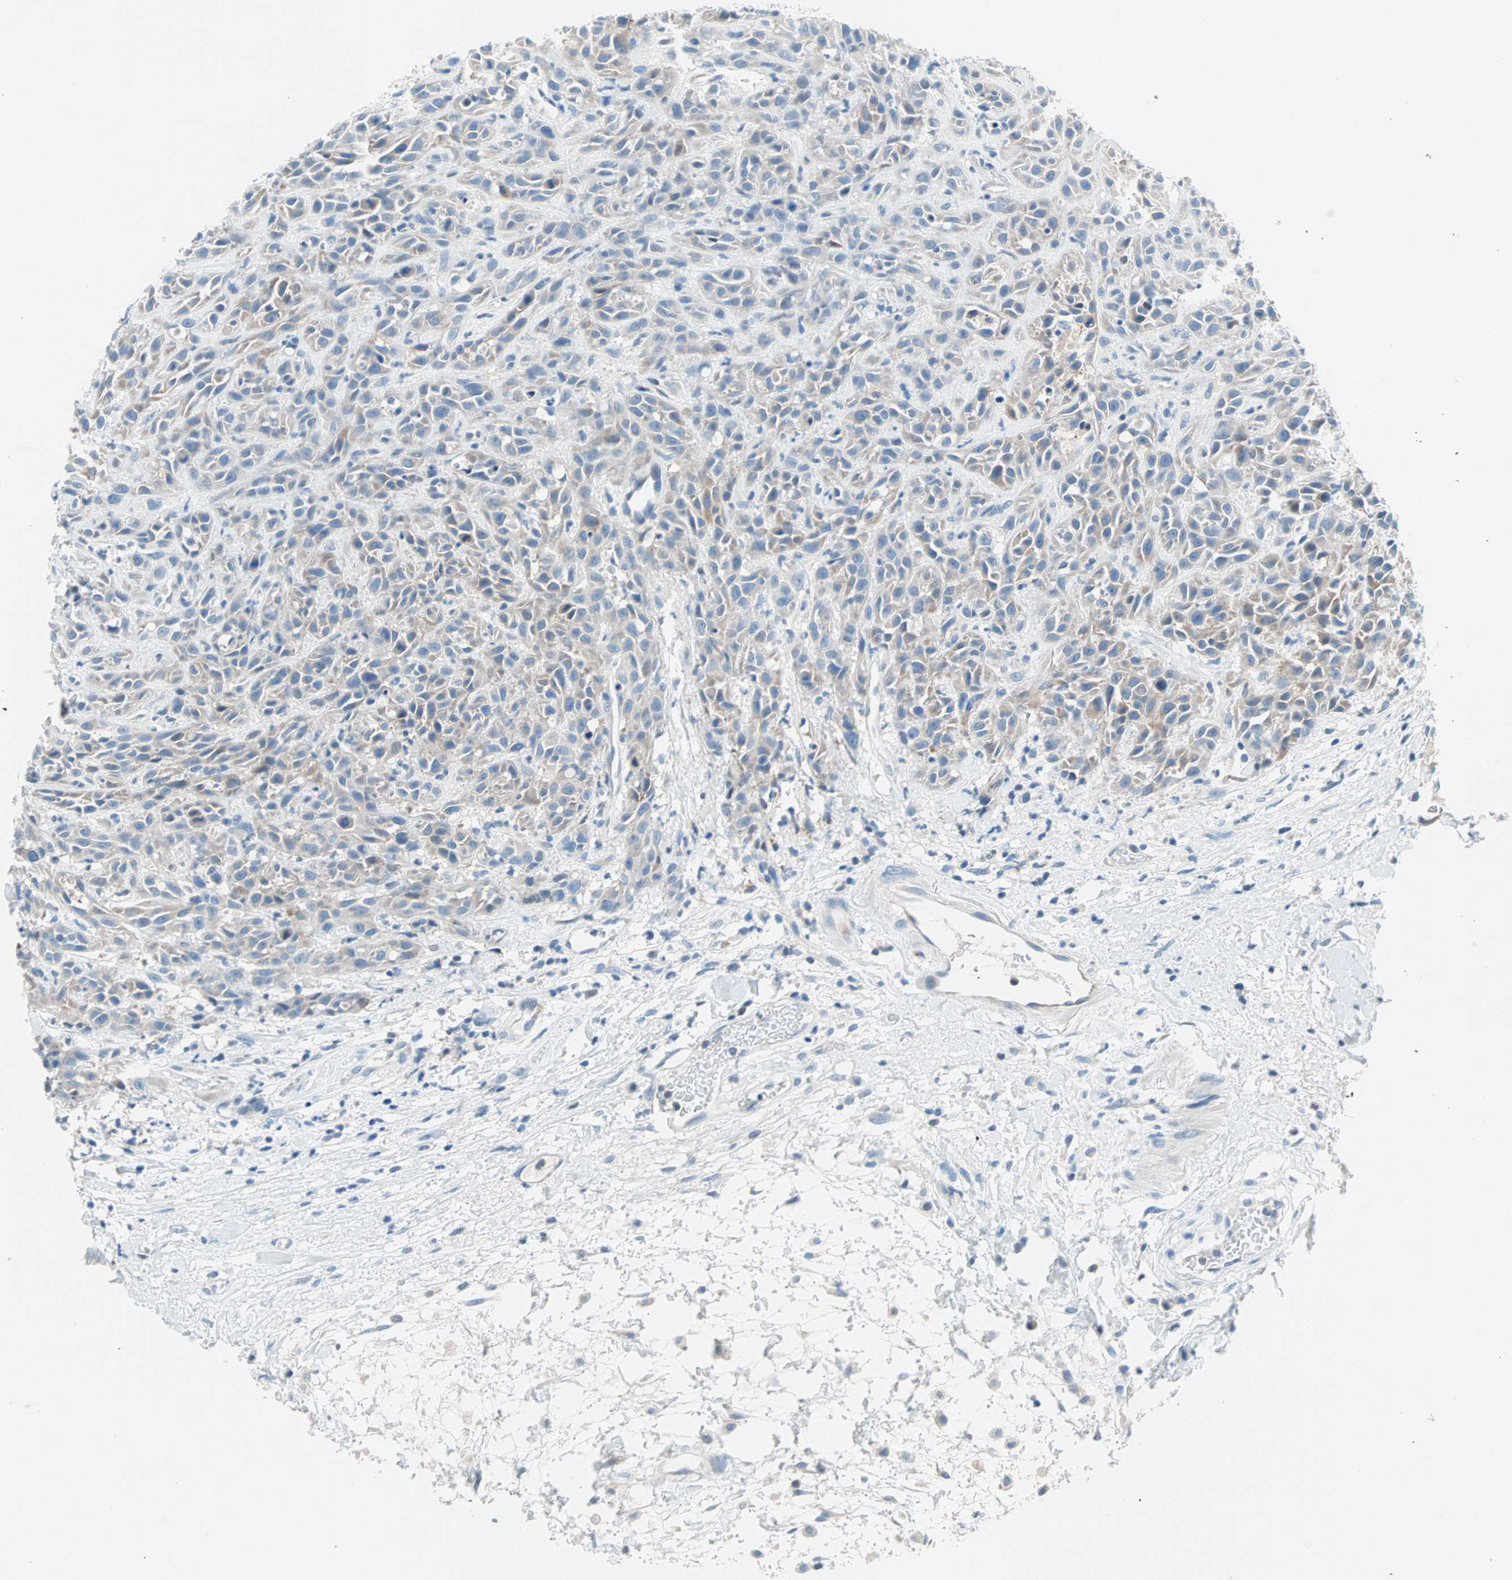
{"staining": {"intensity": "weak", "quantity": "25%-75%", "location": "cytoplasmic/membranous"}, "tissue": "head and neck cancer", "cell_type": "Tumor cells", "image_type": "cancer", "snomed": [{"axis": "morphology", "description": "Normal tissue, NOS"}, {"axis": "morphology", "description": "Squamous cell carcinoma, NOS"}, {"axis": "topography", "description": "Cartilage tissue"}, {"axis": "topography", "description": "Head-Neck"}], "caption": "DAB immunohistochemical staining of head and neck squamous cell carcinoma reveals weak cytoplasmic/membranous protein staining in about 25%-75% of tumor cells.", "gene": "TMEM163", "patient": {"sex": "male", "age": 62}}